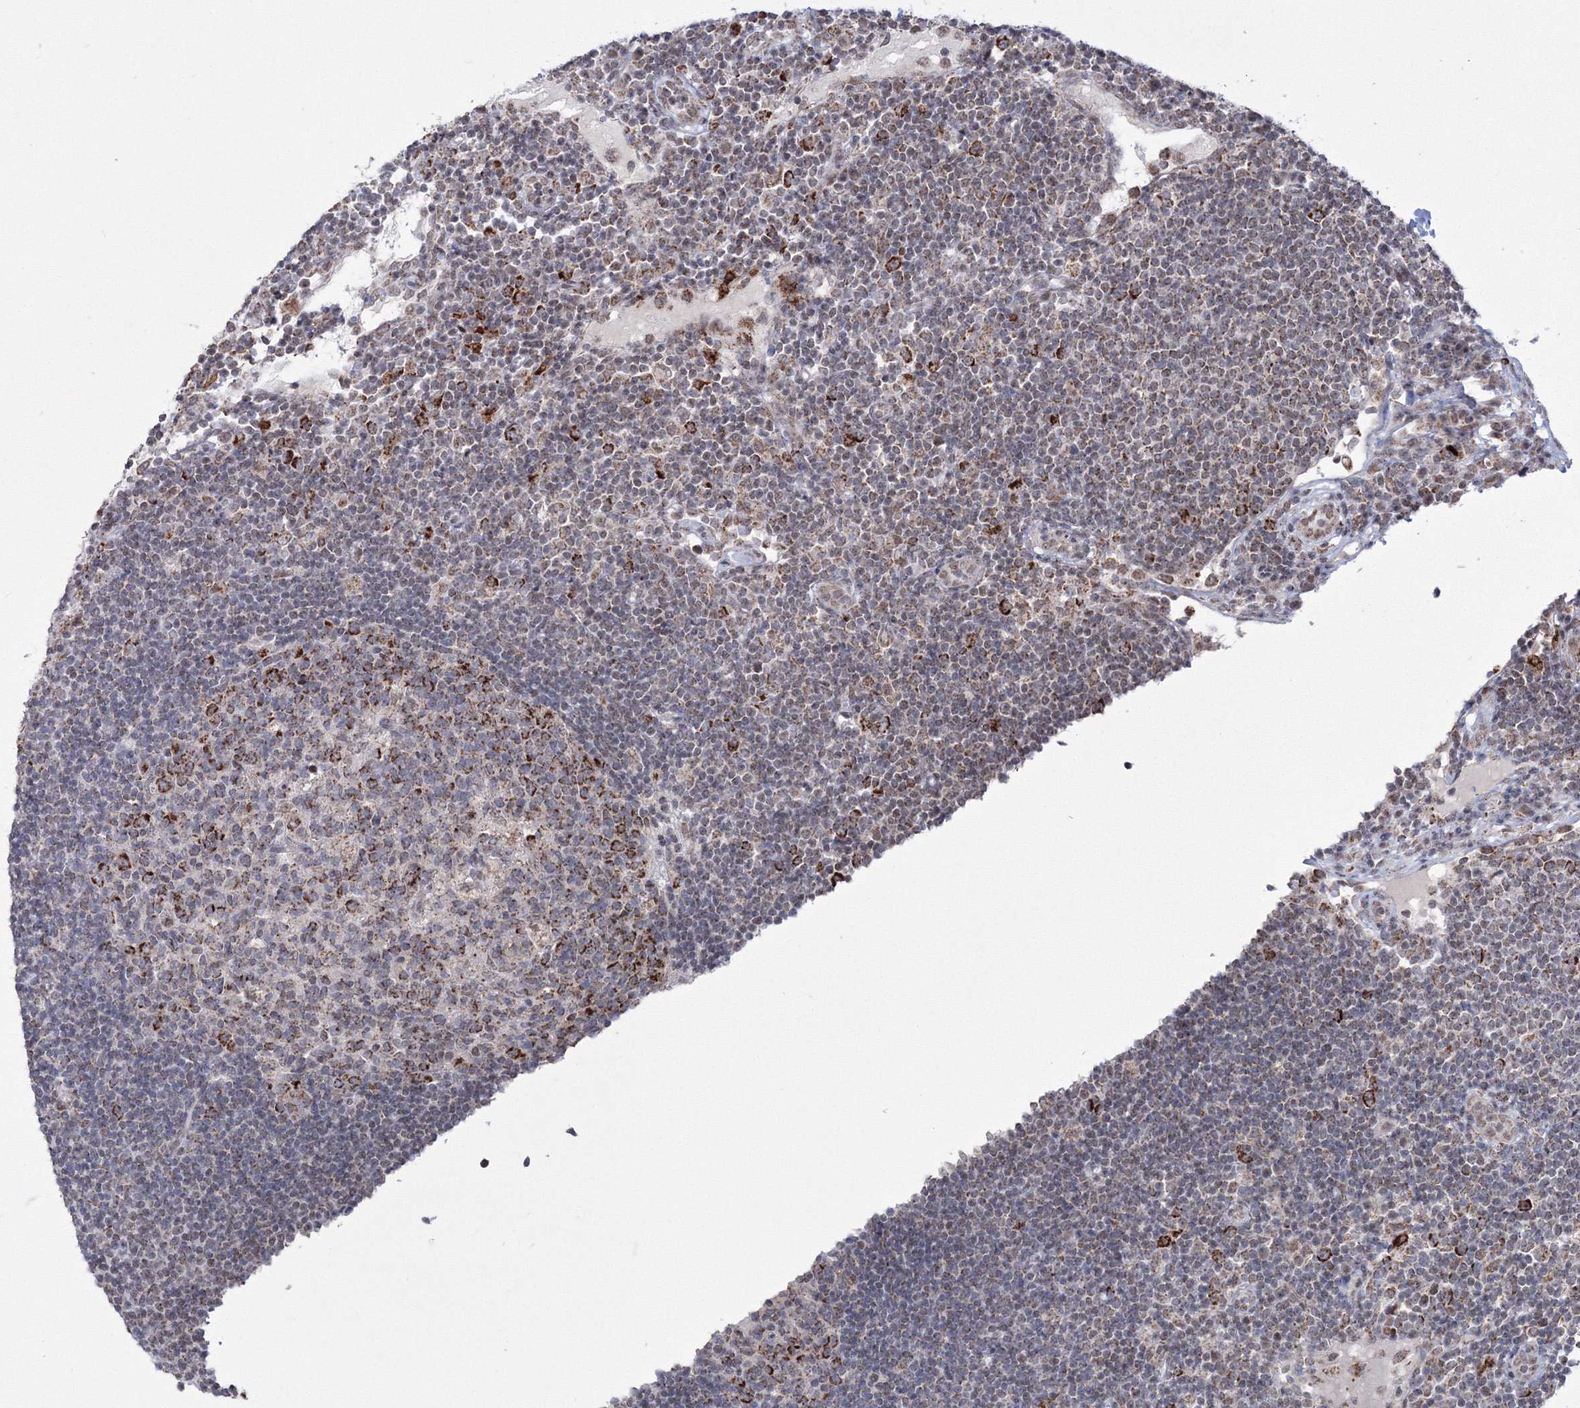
{"staining": {"intensity": "strong", "quantity": "25%-75%", "location": "cytoplasmic/membranous"}, "tissue": "lymph node", "cell_type": "Germinal center cells", "image_type": "normal", "snomed": [{"axis": "morphology", "description": "Normal tissue, NOS"}, {"axis": "topography", "description": "Lymph node"}], "caption": "A brown stain shows strong cytoplasmic/membranous positivity of a protein in germinal center cells of normal lymph node.", "gene": "GRSF1", "patient": {"sex": "female", "age": 53}}